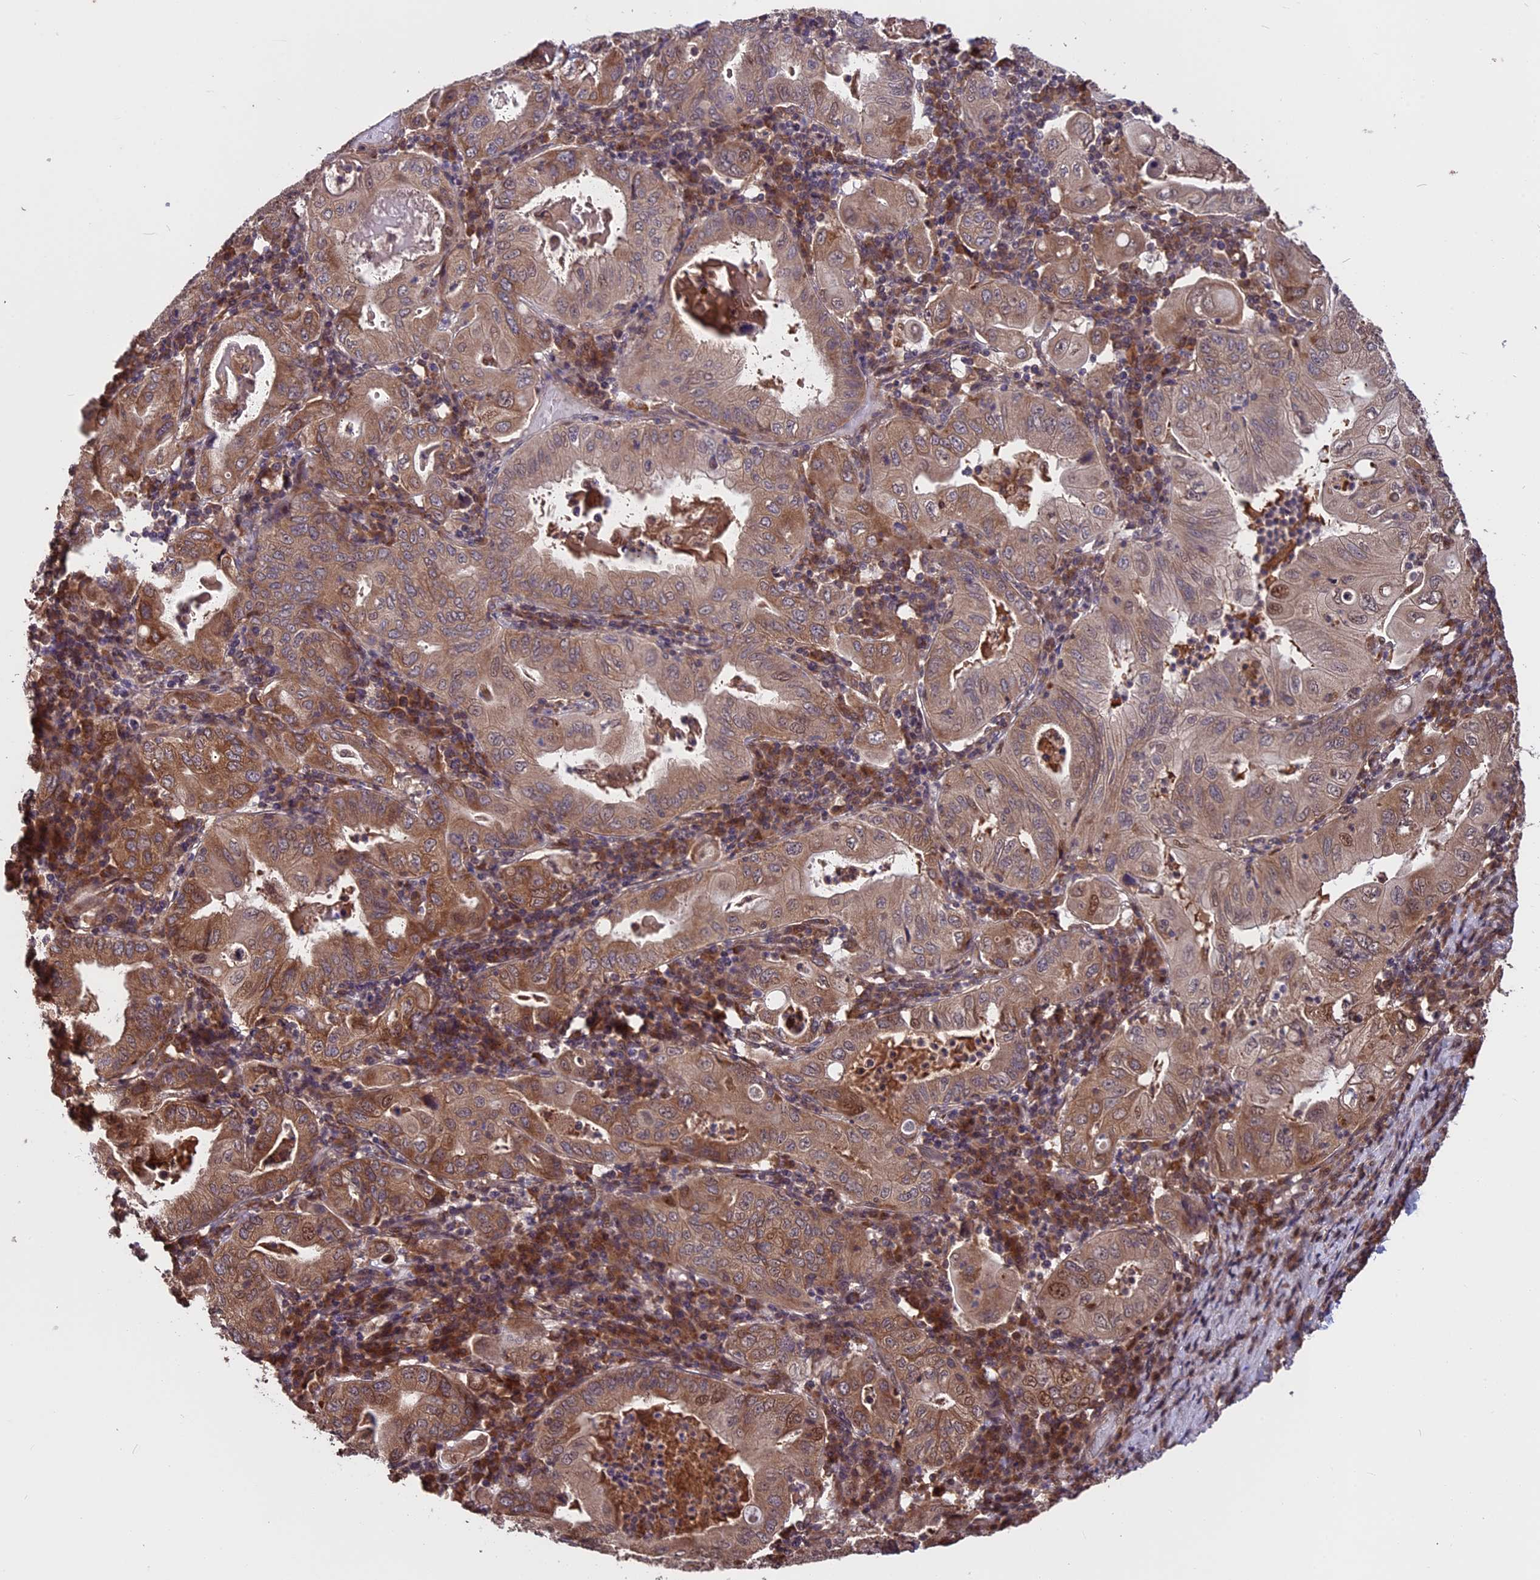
{"staining": {"intensity": "moderate", "quantity": ">75%", "location": "cytoplasmic/membranous"}, "tissue": "stomach cancer", "cell_type": "Tumor cells", "image_type": "cancer", "snomed": [{"axis": "morphology", "description": "Normal tissue, NOS"}, {"axis": "morphology", "description": "Adenocarcinoma, NOS"}, {"axis": "topography", "description": "Esophagus"}, {"axis": "topography", "description": "Stomach, upper"}, {"axis": "topography", "description": "Peripheral nerve tissue"}], "caption": "A brown stain shows moderate cytoplasmic/membranous positivity of a protein in human stomach cancer tumor cells.", "gene": "ZNF598", "patient": {"sex": "male", "age": 62}}